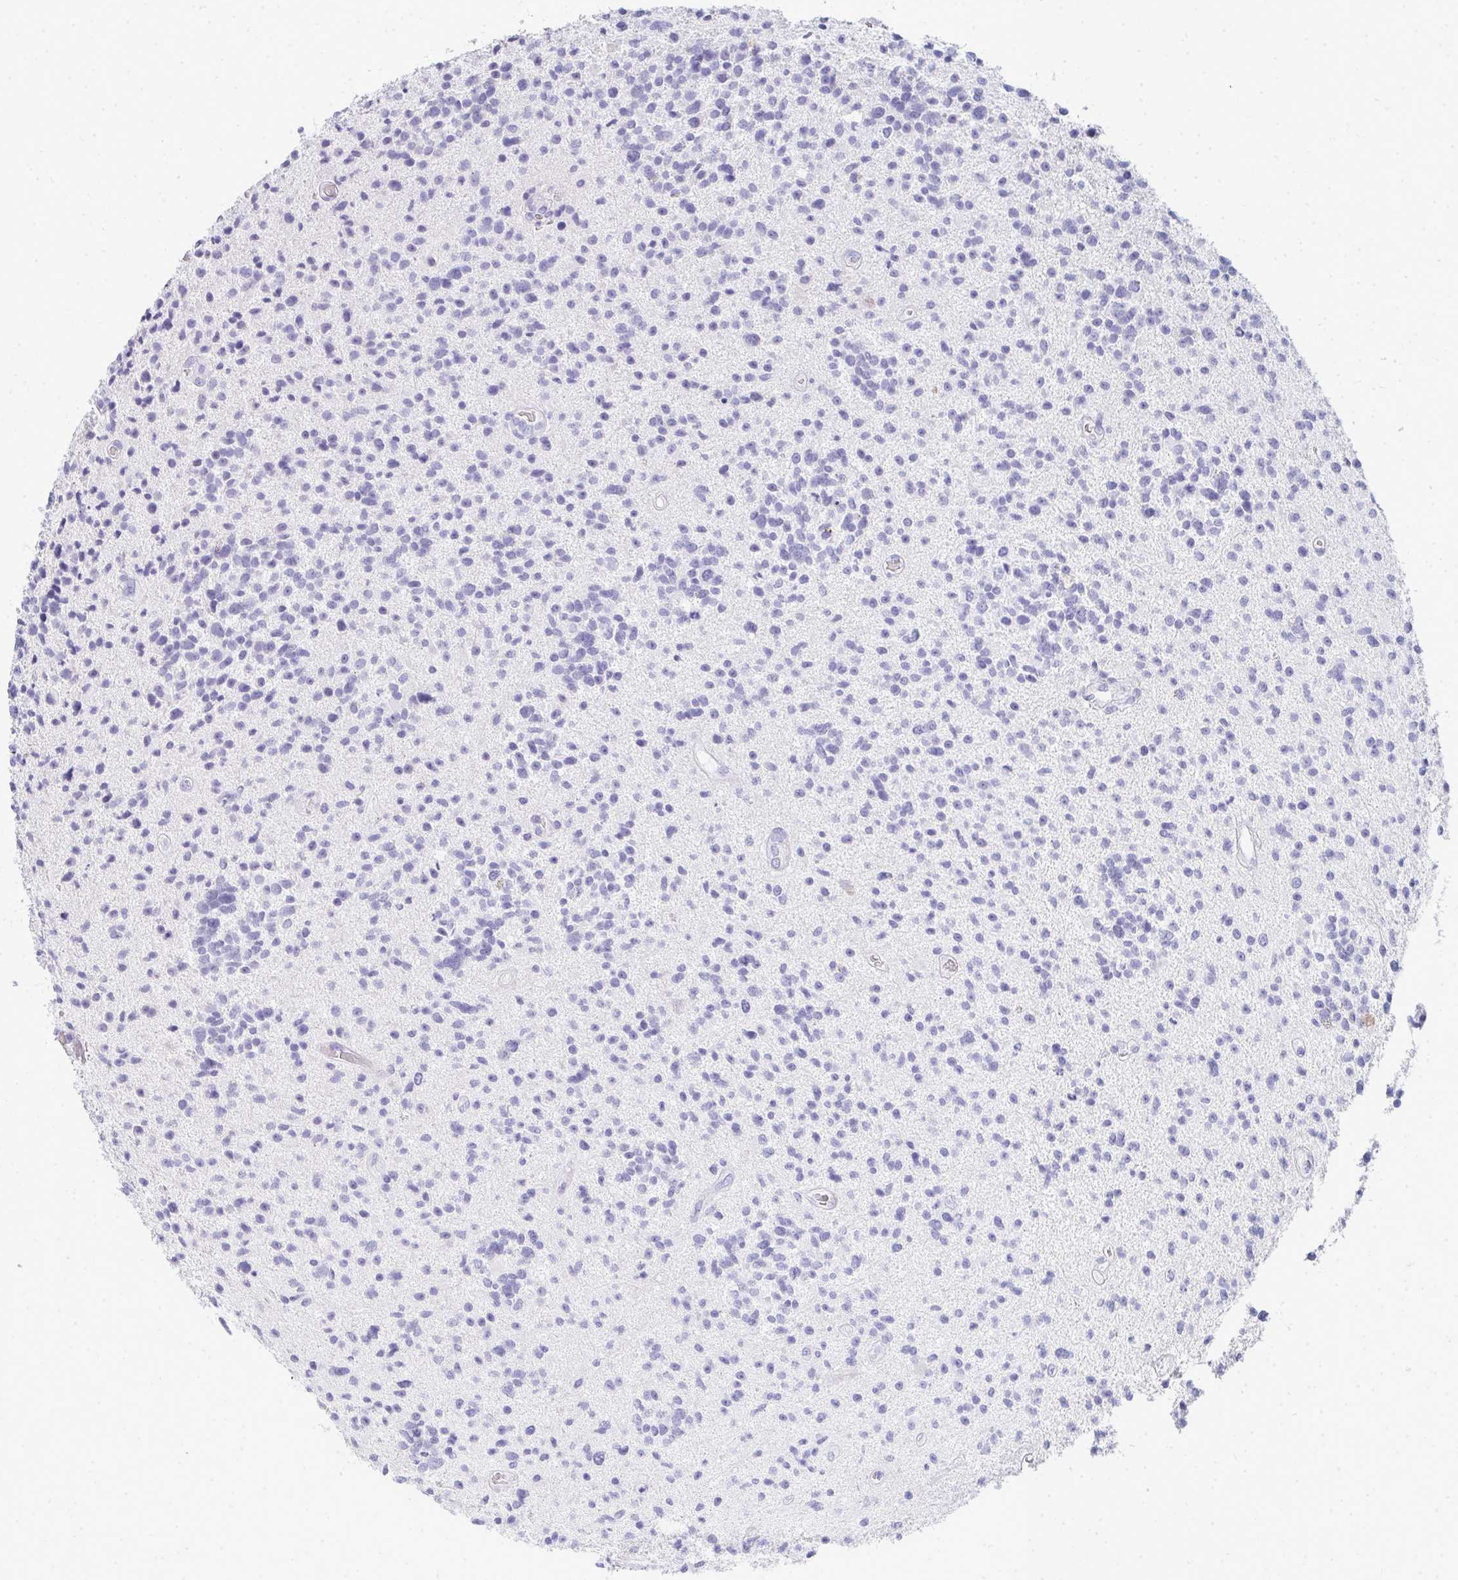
{"staining": {"intensity": "negative", "quantity": "none", "location": "none"}, "tissue": "glioma", "cell_type": "Tumor cells", "image_type": "cancer", "snomed": [{"axis": "morphology", "description": "Glioma, malignant, High grade"}, {"axis": "topography", "description": "Brain"}], "caption": "Immunohistochemical staining of human glioma exhibits no significant expression in tumor cells.", "gene": "ZNF182", "patient": {"sex": "male", "age": 29}}